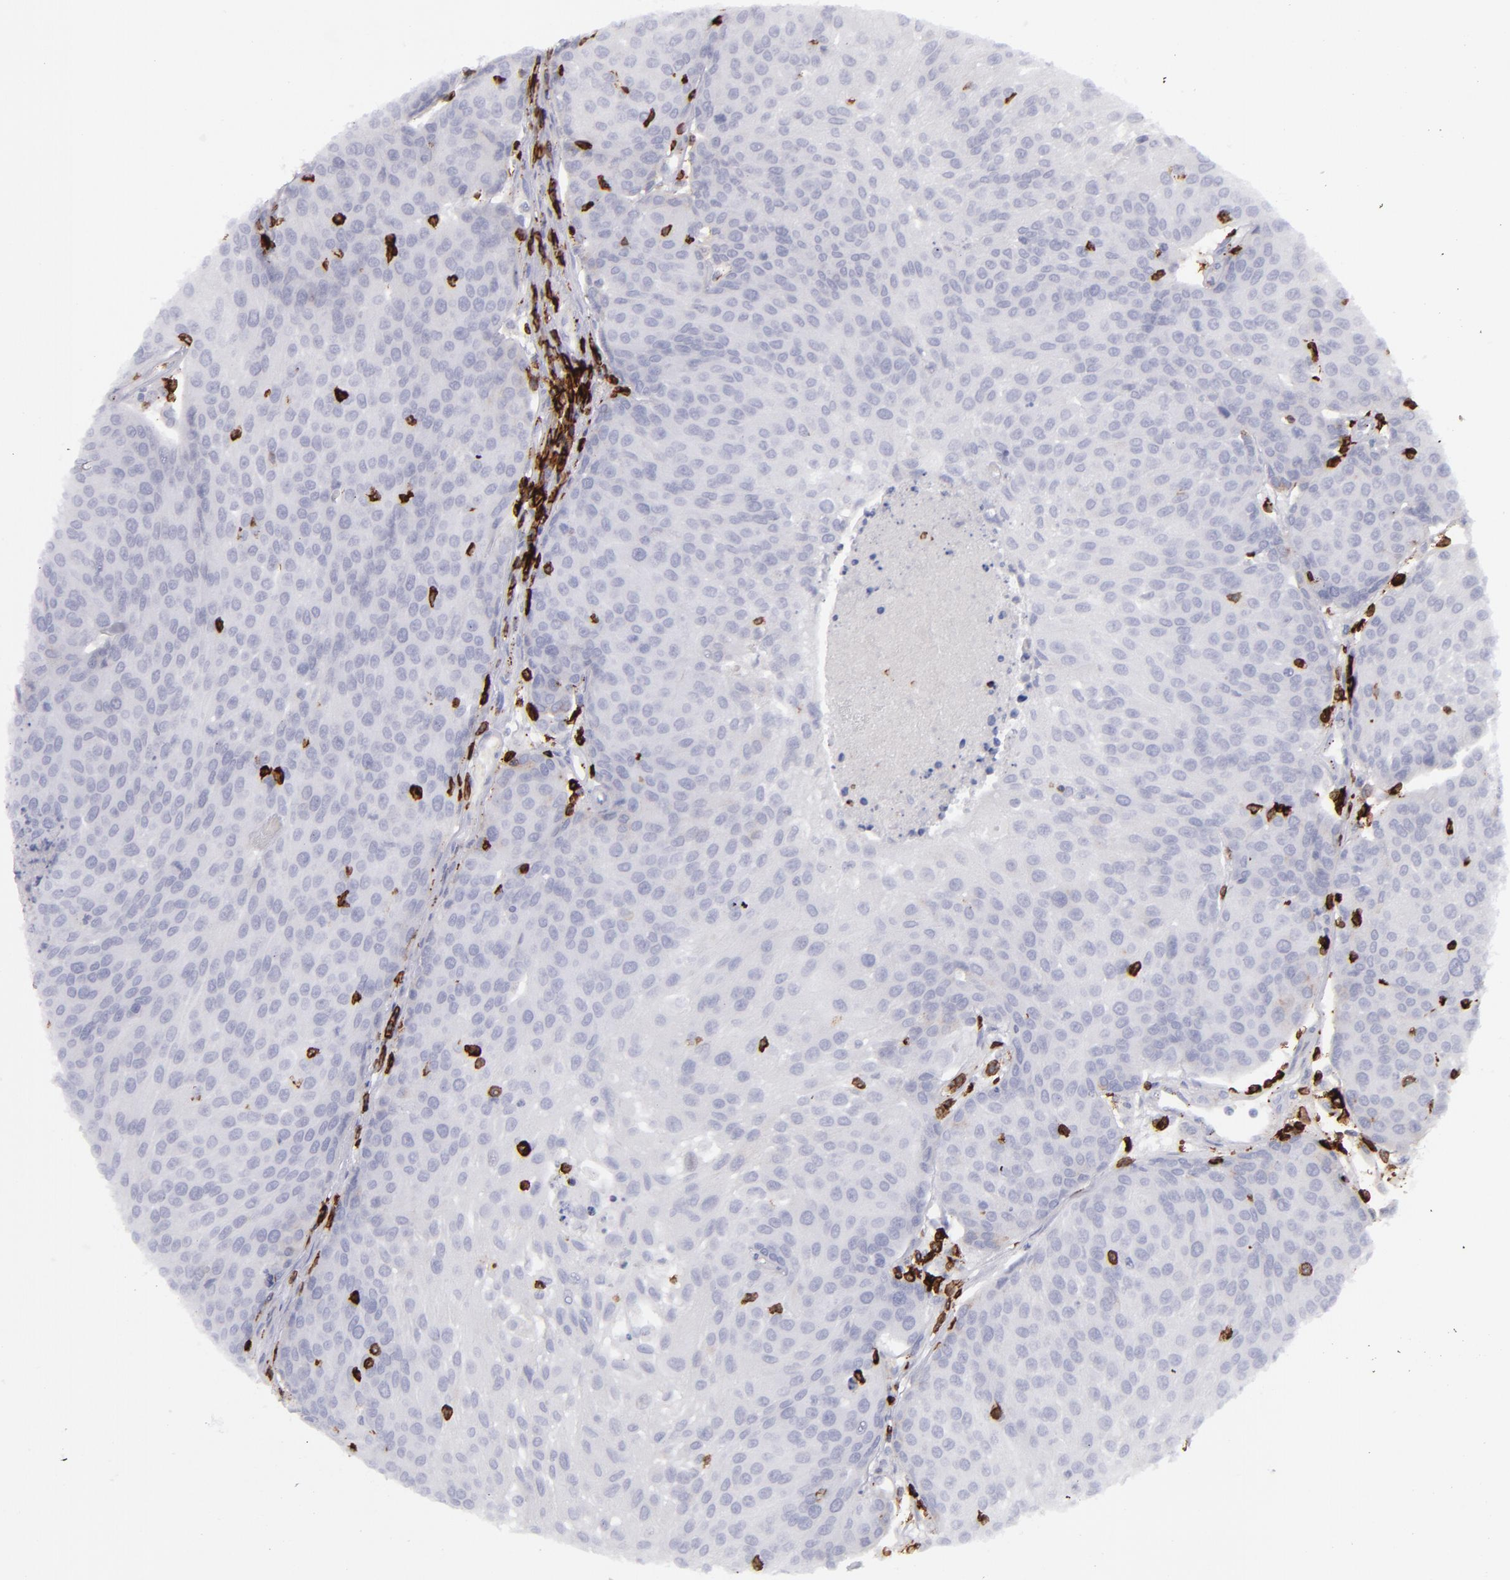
{"staining": {"intensity": "negative", "quantity": "none", "location": "none"}, "tissue": "urothelial cancer", "cell_type": "Tumor cells", "image_type": "cancer", "snomed": [{"axis": "morphology", "description": "Urothelial carcinoma, High grade"}, {"axis": "topography", "description": "Urinary bladder"}], "caption": "Photomicrograph shows no protein expression in tumor cells of urothelial cancer tissue. The staining is performed using DAB brown chromogen with nuclei counter-stained in using hematoxylin.", "gene": "CD27", "patient": {"sex": "female", "age": 85}}